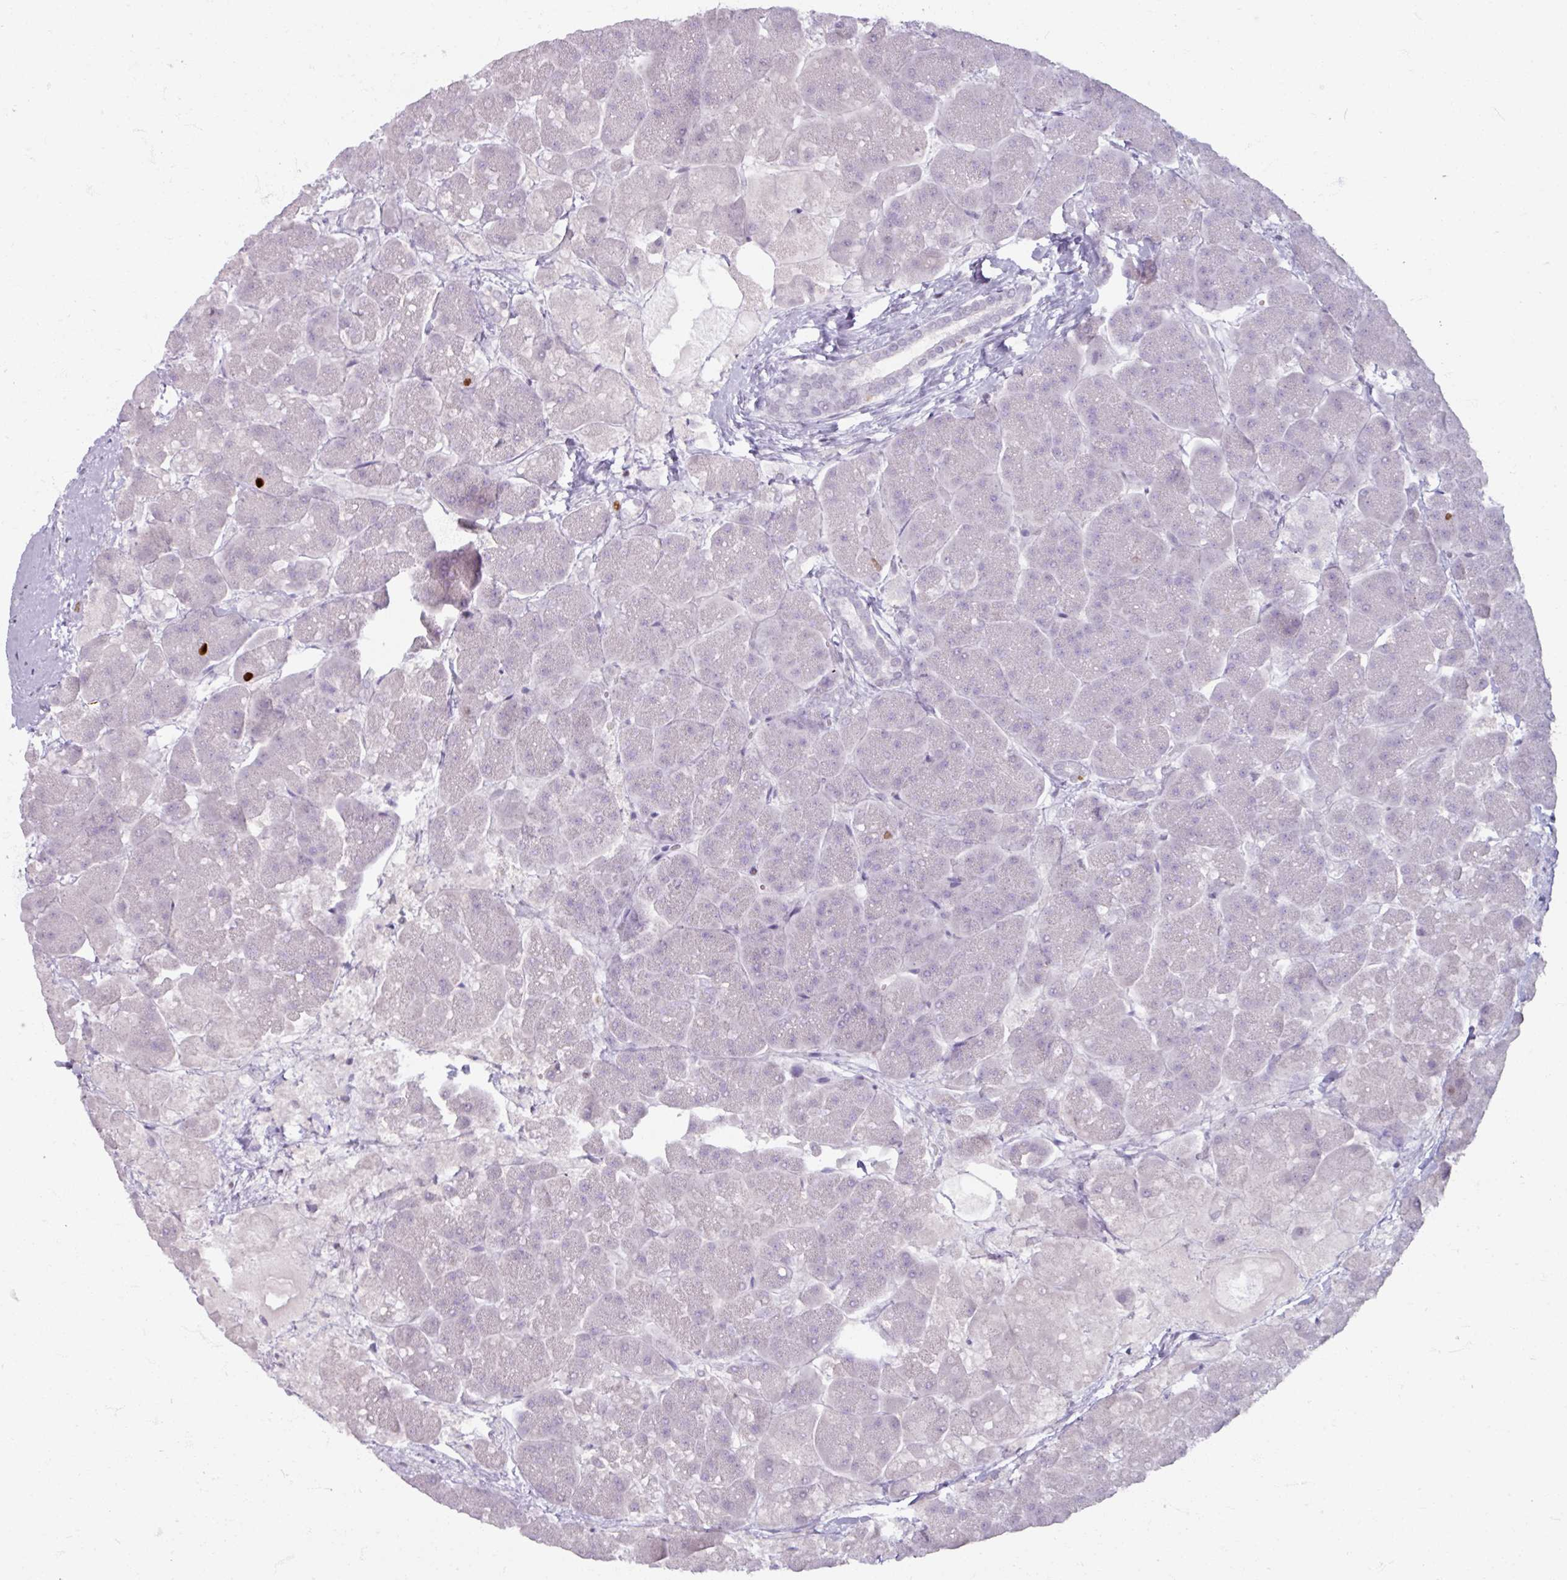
{"staining": {"intensity": "negative", "quantity": "none", "location": "none"}, "tissue": "pancreas", "cell_type": "Exocrine glandular cells", "image_type": "normal", "snomed": [{"axis": "morphology", "description": "Normal tissue, NOS"}, {"axis": "topography", "description": "Pancreas"}, {"axis": "topography", "description": "Peripheral nerve tissue"}], "caption": "Immunohistochemical staining of benign pancreas demonstrates no significant staining in exocrine glandular cells. The staining is performed using DAB (3,3'-diaminobenzidine) brown chromogen with nuclei counter-stained in using hematoxylin.", "gene": "ATAD2", "patient": {"sex": "male", "age": 54}}